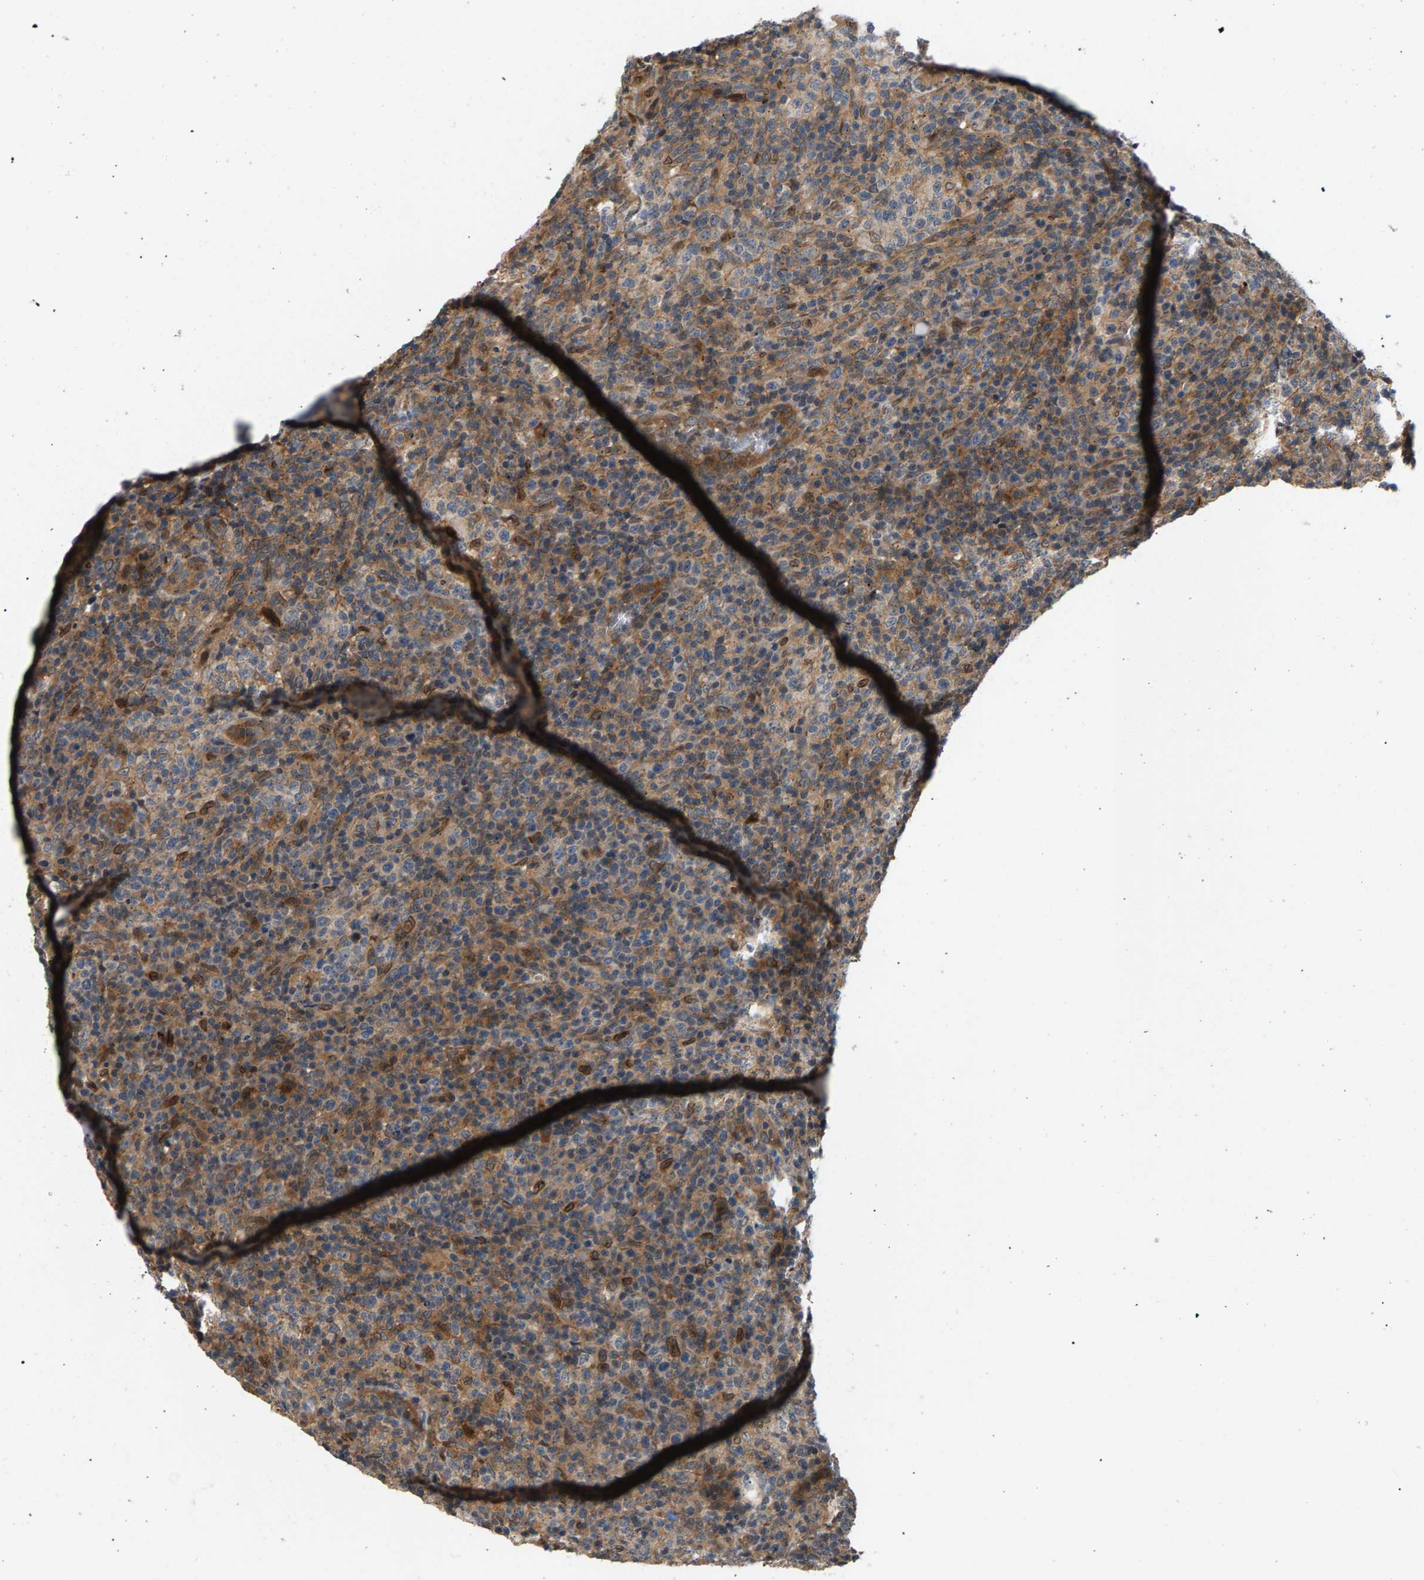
{"staining": {"intensity": "moderate", "quantity": "25%-75%", "location": "cytoplasmic/membranous"}, "tissue": "lymphoma", "cell_type": "Tumor cells", "image_type": "cancer", "snomed": [{"axis": "morphology", "description": "Malignant lymphoma, non-Hodgkin's type, High grade"}, {"axis": "topography", "description": "Lymph node"}], "caption": "Malignant lymphoma, non-Hodgkin's type (high-grade) stained with DAB IHC shows medium levels of moderate cytoplasmic/membranous expression in about 25%-75% of tumor cells.", "gene": "MAP2K5", "patient": {"sex": "female", "age": 76}}